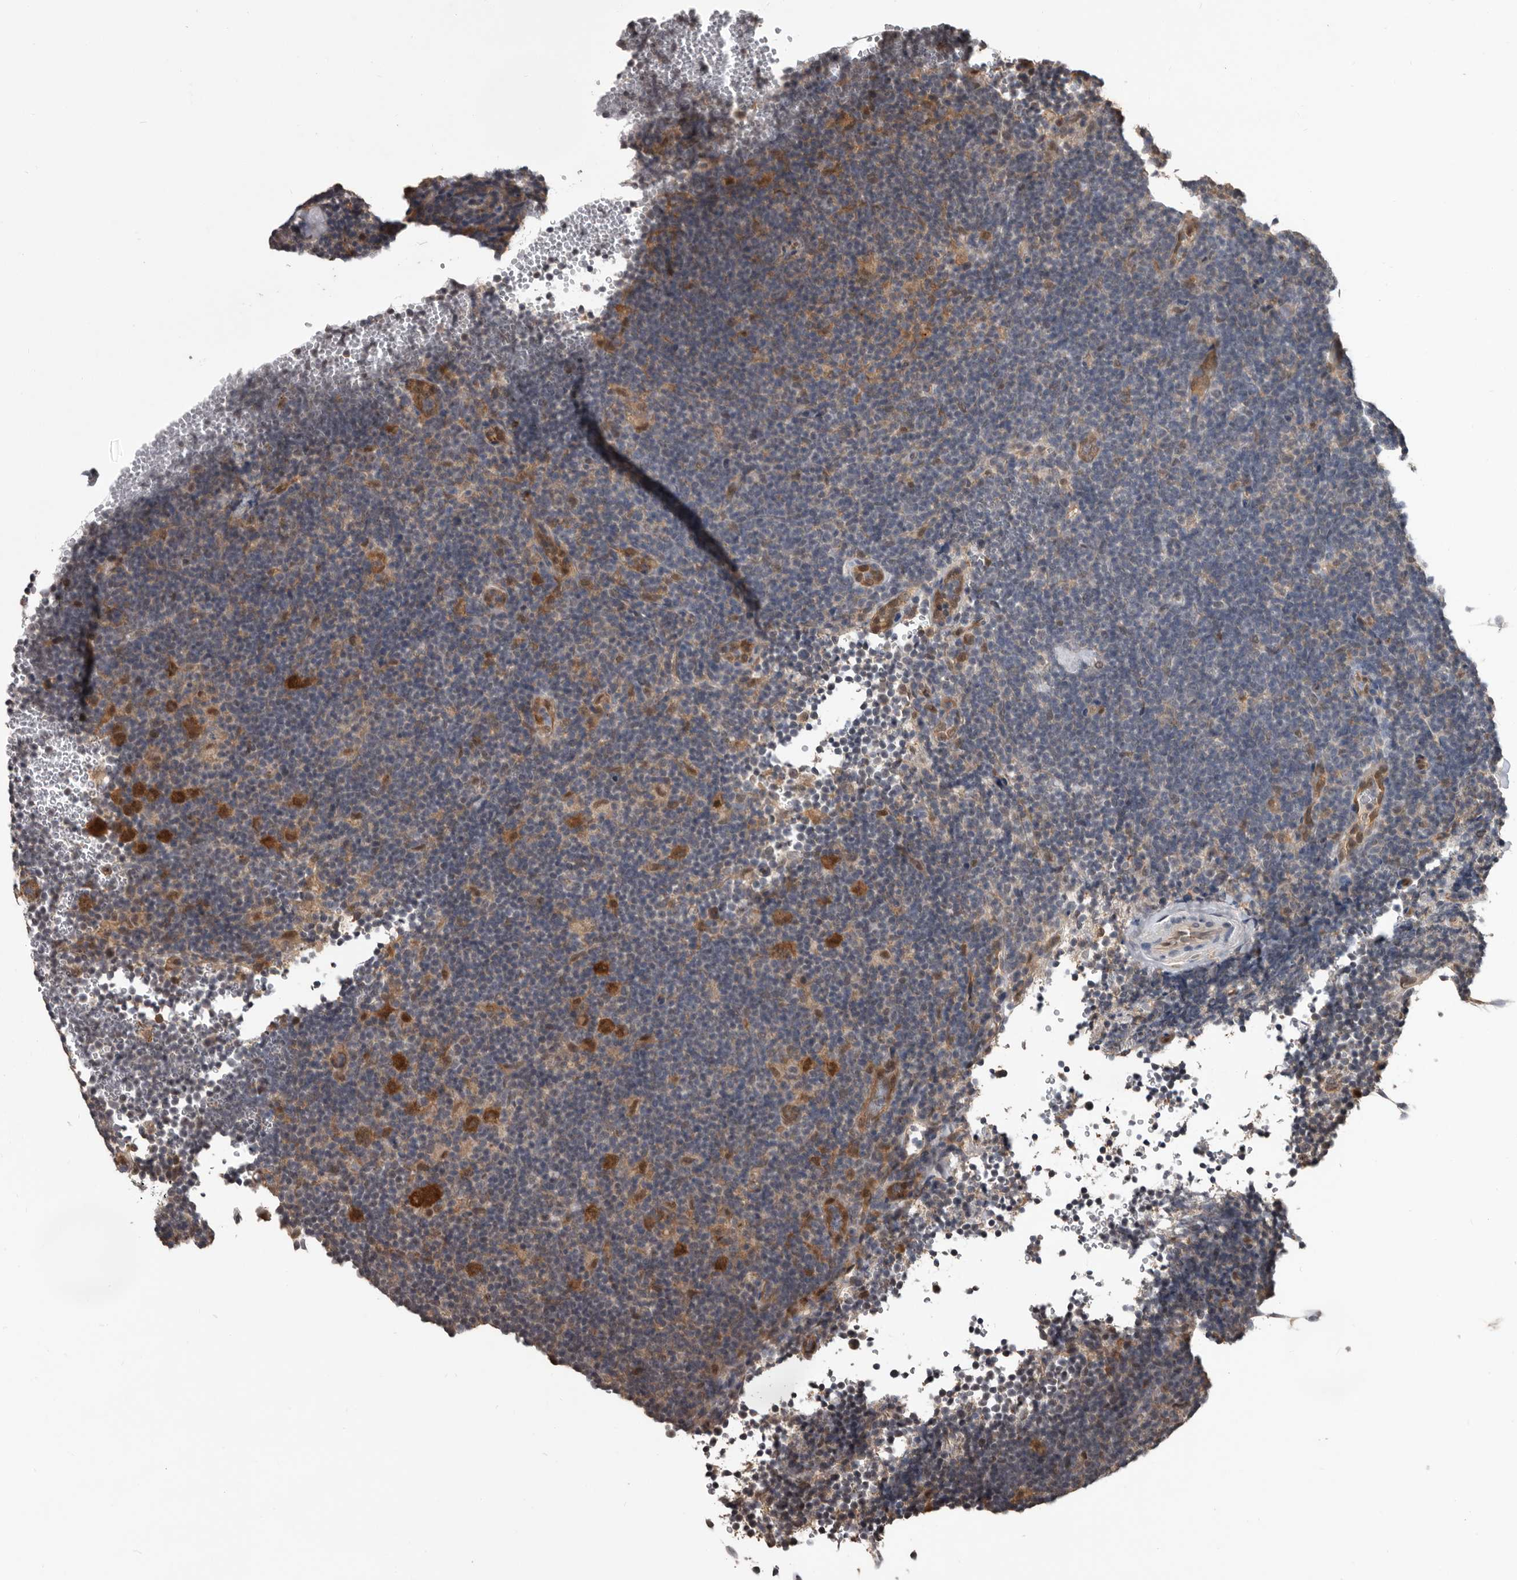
{"staining": {"intensity": "moderate", "quantity": ">75%", "location": "cytoplasmic/membranous,nuclear"}, "tissue": "lymphoma", "cell_type": "Tumor cells", "image_type": "cancer", "snomed": [{"axis": "morphology", "description": "Hodgkin's disease, NOS"}, {"axis": "topography", "description": "Lymph node"}], "caption": "Immunohistochemical staining of human Hodgkin's disease shows medium levels of moderate cytoplasmic/membranous and nuclear protein positivity in about >75% of tumor cells. The protein is stained brown, and the nuclei are stained in blue (DAB (3,3'-diaminobenzidine) IHC with brightfield microscopy, high magnification).", "gene": "AHR", "patient": {"sex": "female", "age": 57}}